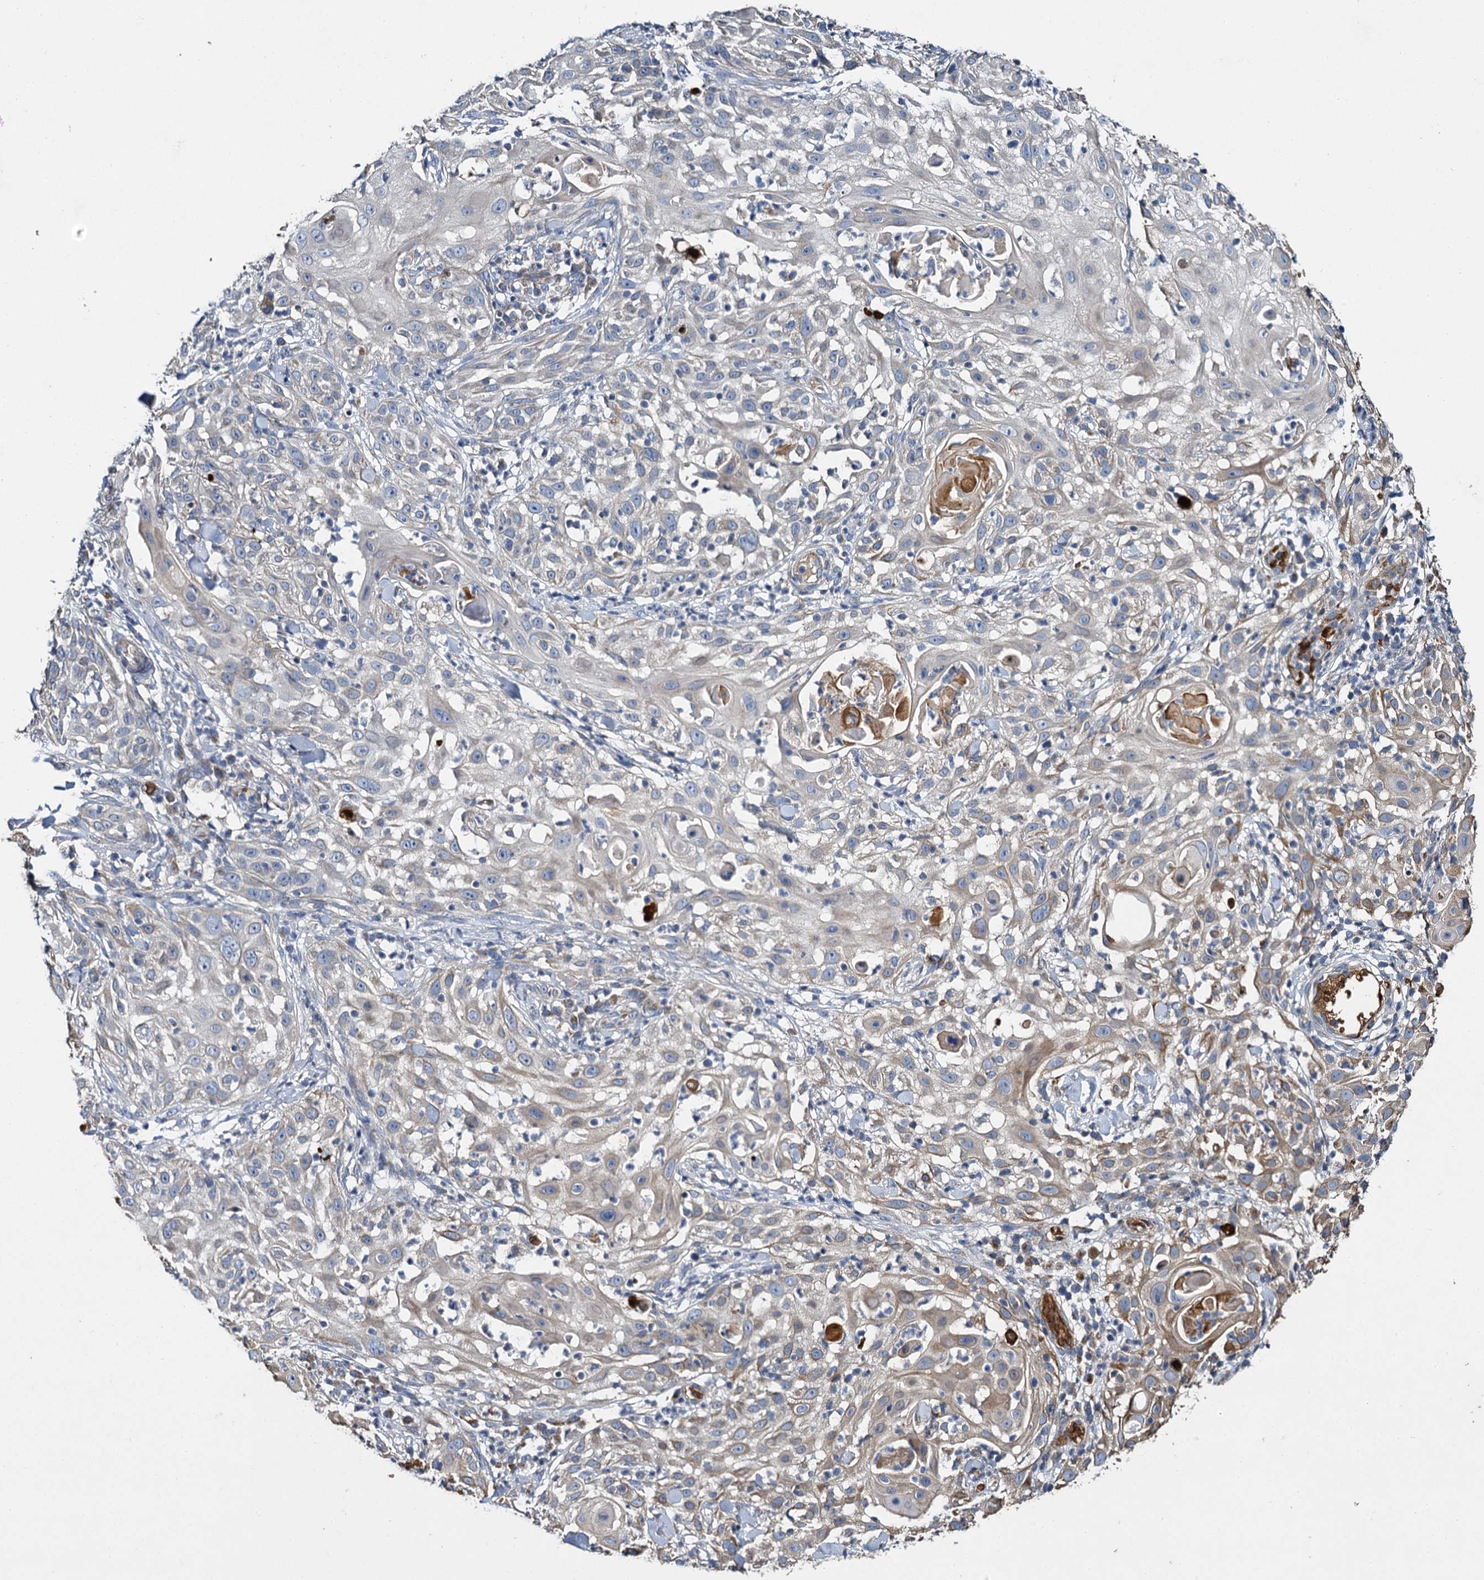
{"staining": {"intensity": "negative", "quantity": "none", "location": "none"}, "tissue": "skin cancer", "cell_type": "Tumor cells", "image_type": "cancer", "snomed": [{"axis": "morphology", "description": "Squamous cell carcinoma, NOS"}, {"axis": "topography", "description": "Skin"}], "caption": "Immunohistochemical staining of skin cancer (squamous cell carcinoma) demonstrates no significant staining in tumor cells.", "gene": "BCS1L", "patient": {"sex": "female", "age": 44}}